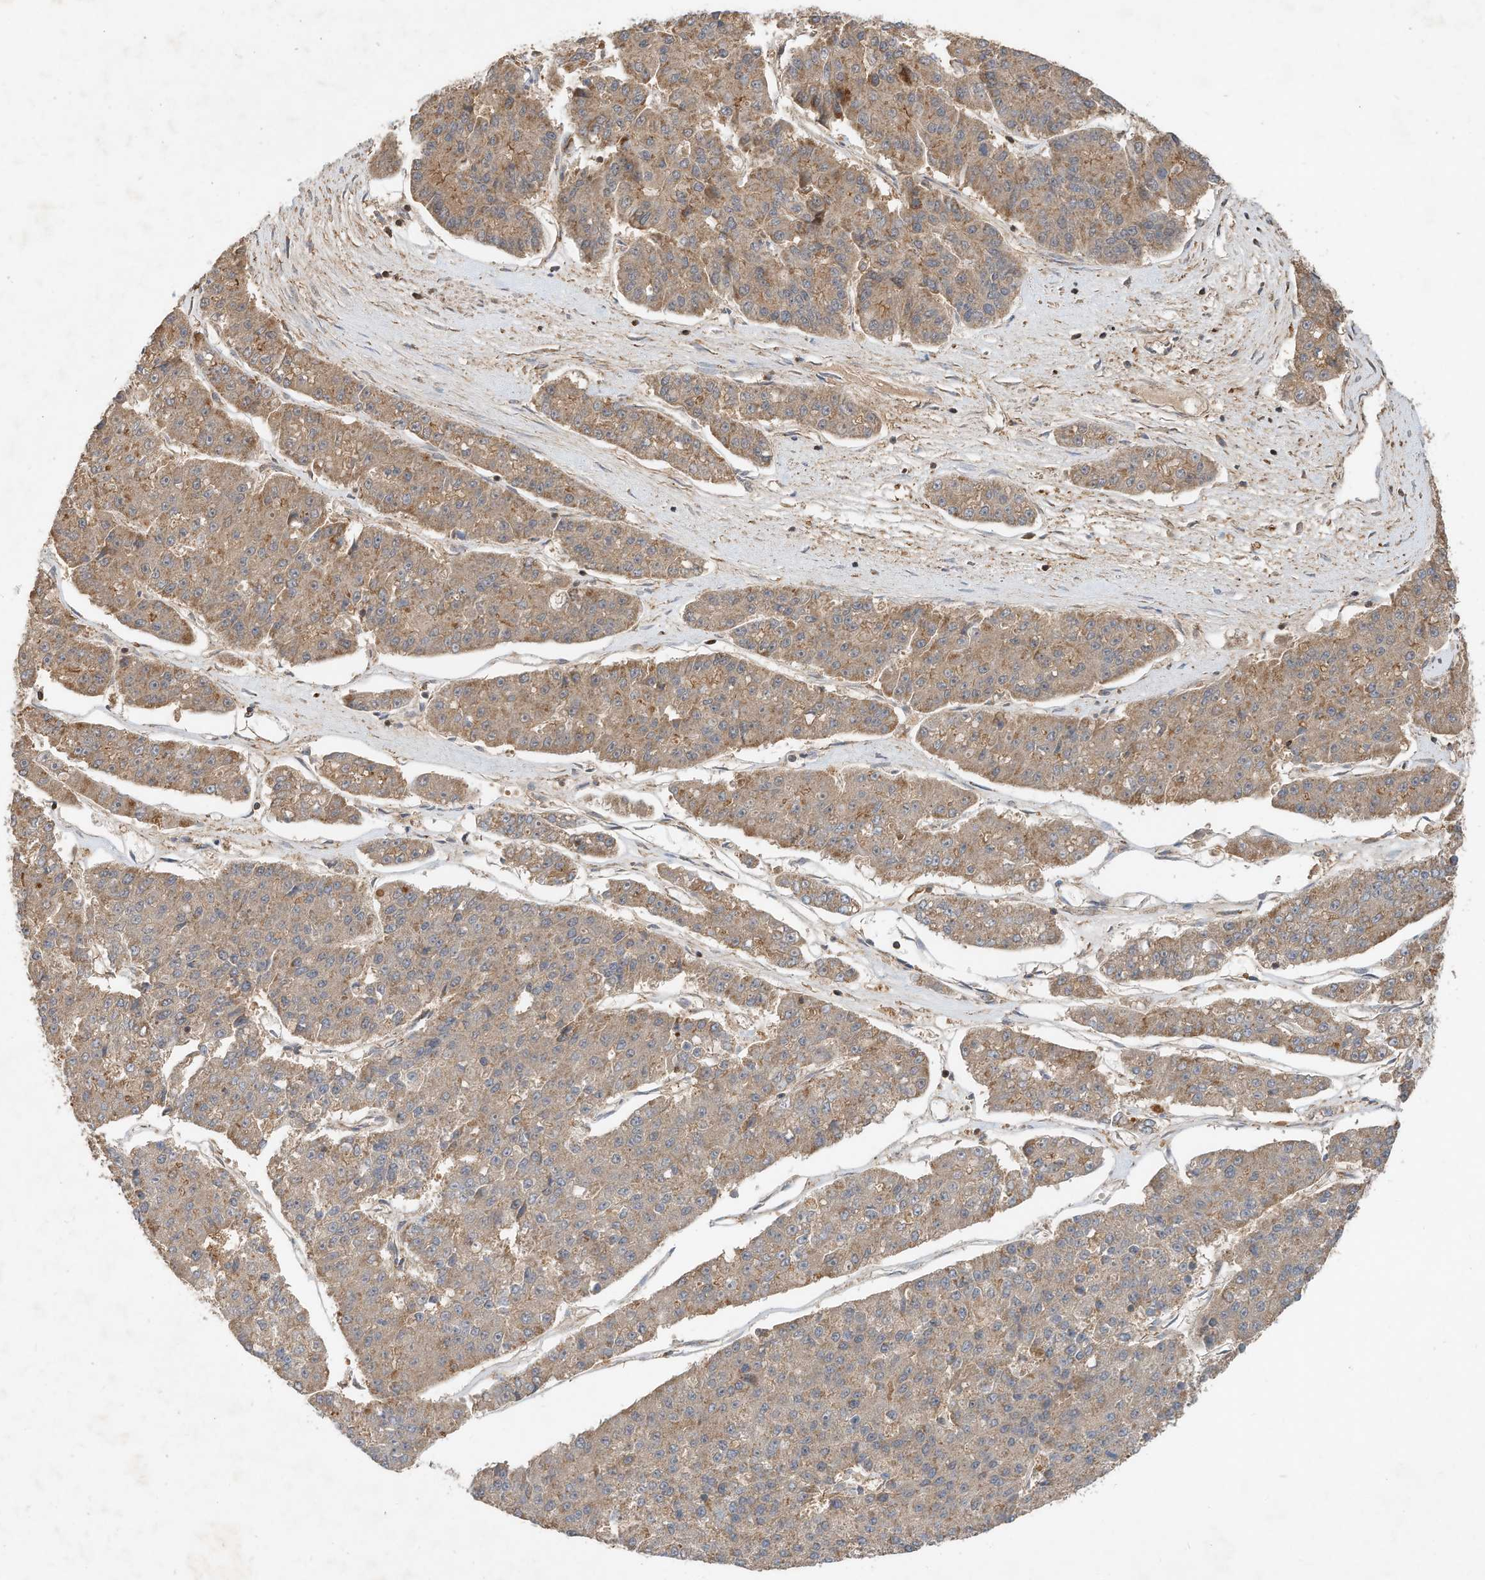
{"staining": {"intensity": "weak", "quantity": ">75%", "location": "cytoplasmic/membranous"}, "tissue": "pancreatic cancer", "cell_type": "Tumor cells", "image_type": "cancer", "snomed": [{"axis": "morphology", "description": "Adenocarcinoma, NOS"}, {"axis": "topography", "description": "Pancreas"}], "caption": "The histopathology image reveals a brown stain indicating the presence of a protein in the cytoplasmic/membranous of tumor cells in adenocarcinoma (pancreatic).", "gene": "CPAMD8", "patient": {"sex": "male", "age": 50}}